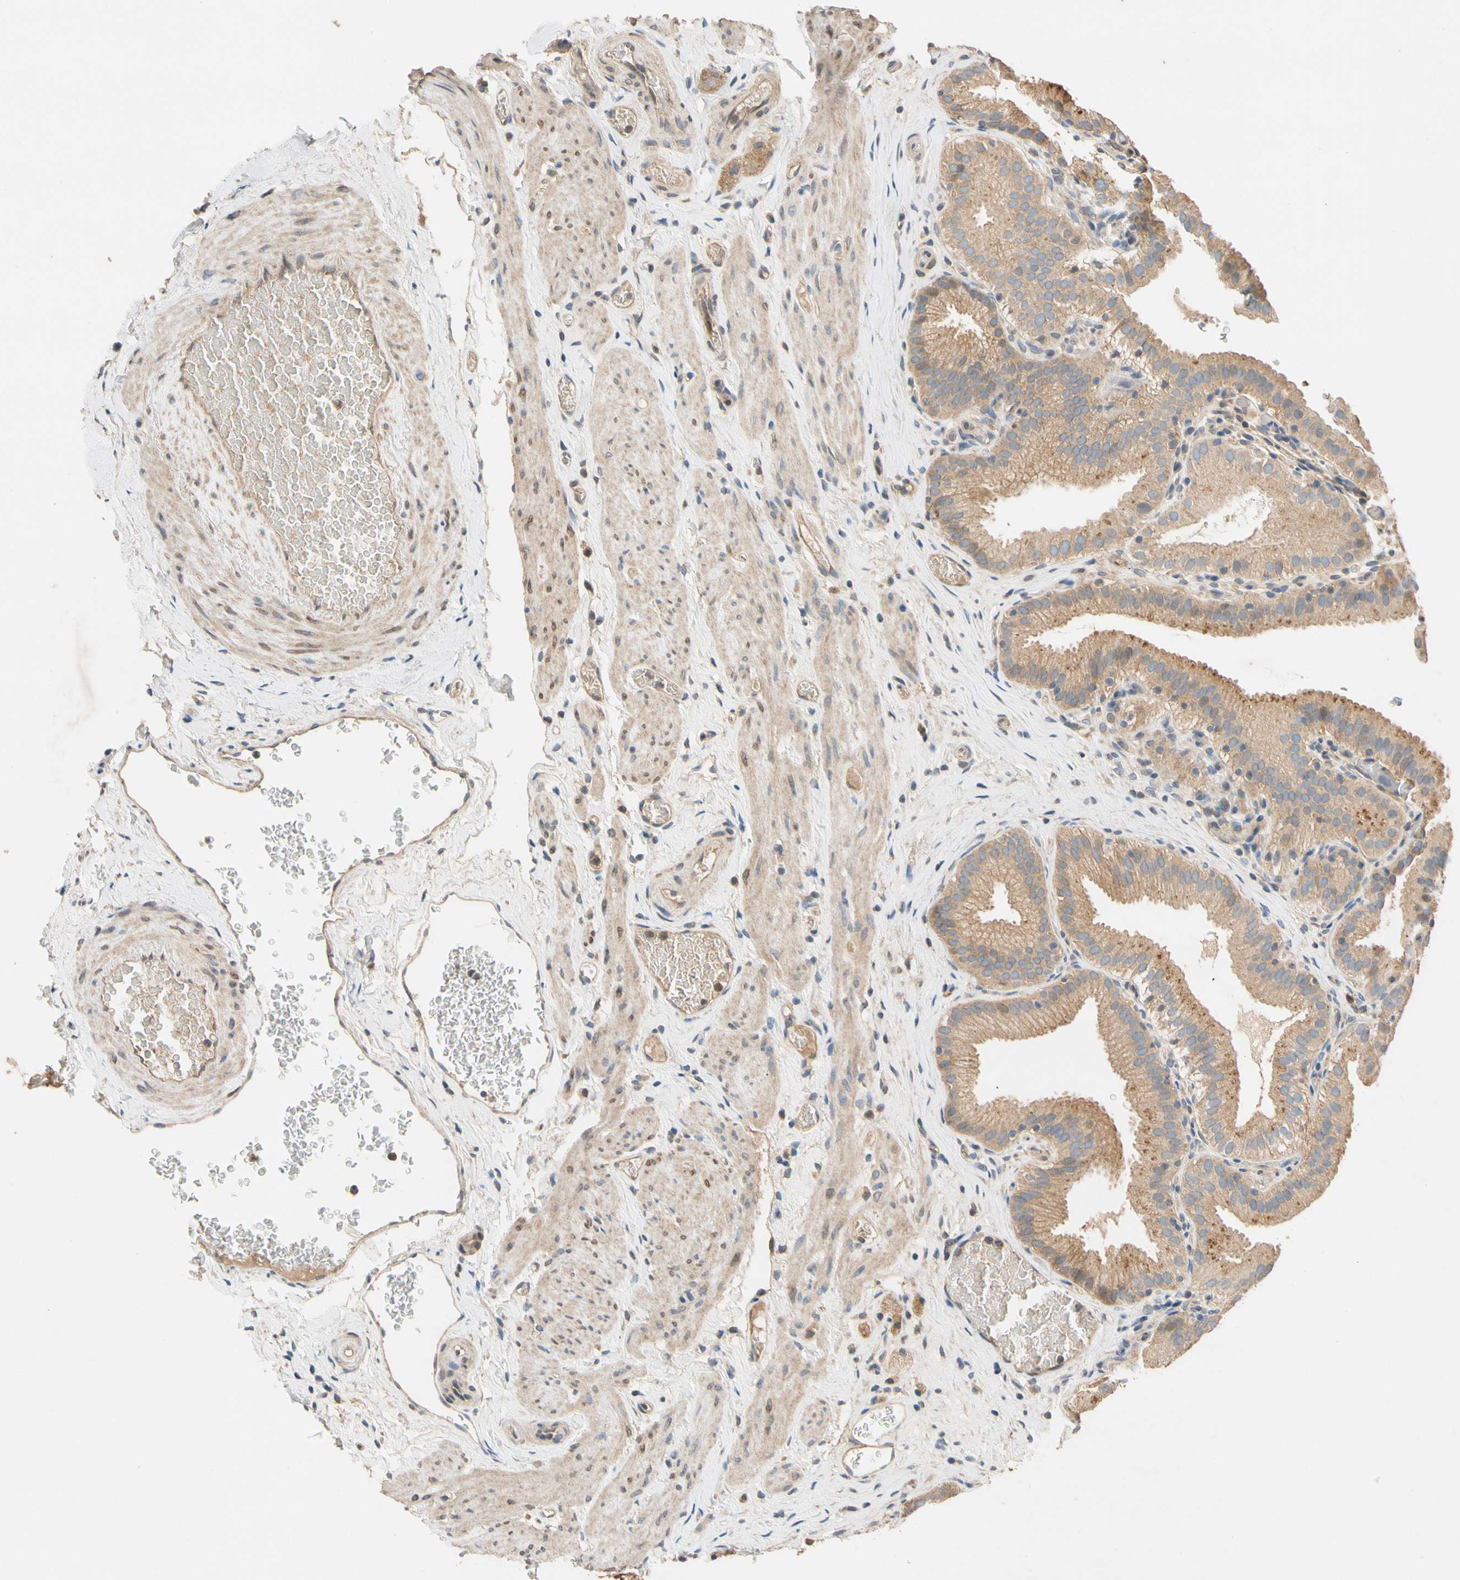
{"staining": {"intensity": "moderate", "quantity": ">75%", "location": "cytoplasmic/membranous"}, "tissue": "gallbladder", "cell_type": "Glandular cells", "image_type": "normal", "snomed": [{"axis": "morphology", "description": "Normal tissue, NOS"}, {"axis": "topography", "description": "Gallbladder"}], "caption": "IHC (DAB) staining of normal human gallbladder displays moderate cytoplasmic/membranous protein staining in approximately >75% of glandular cells.", "gene": "USP12", "patient": {"sex": "male", "age": 54}}